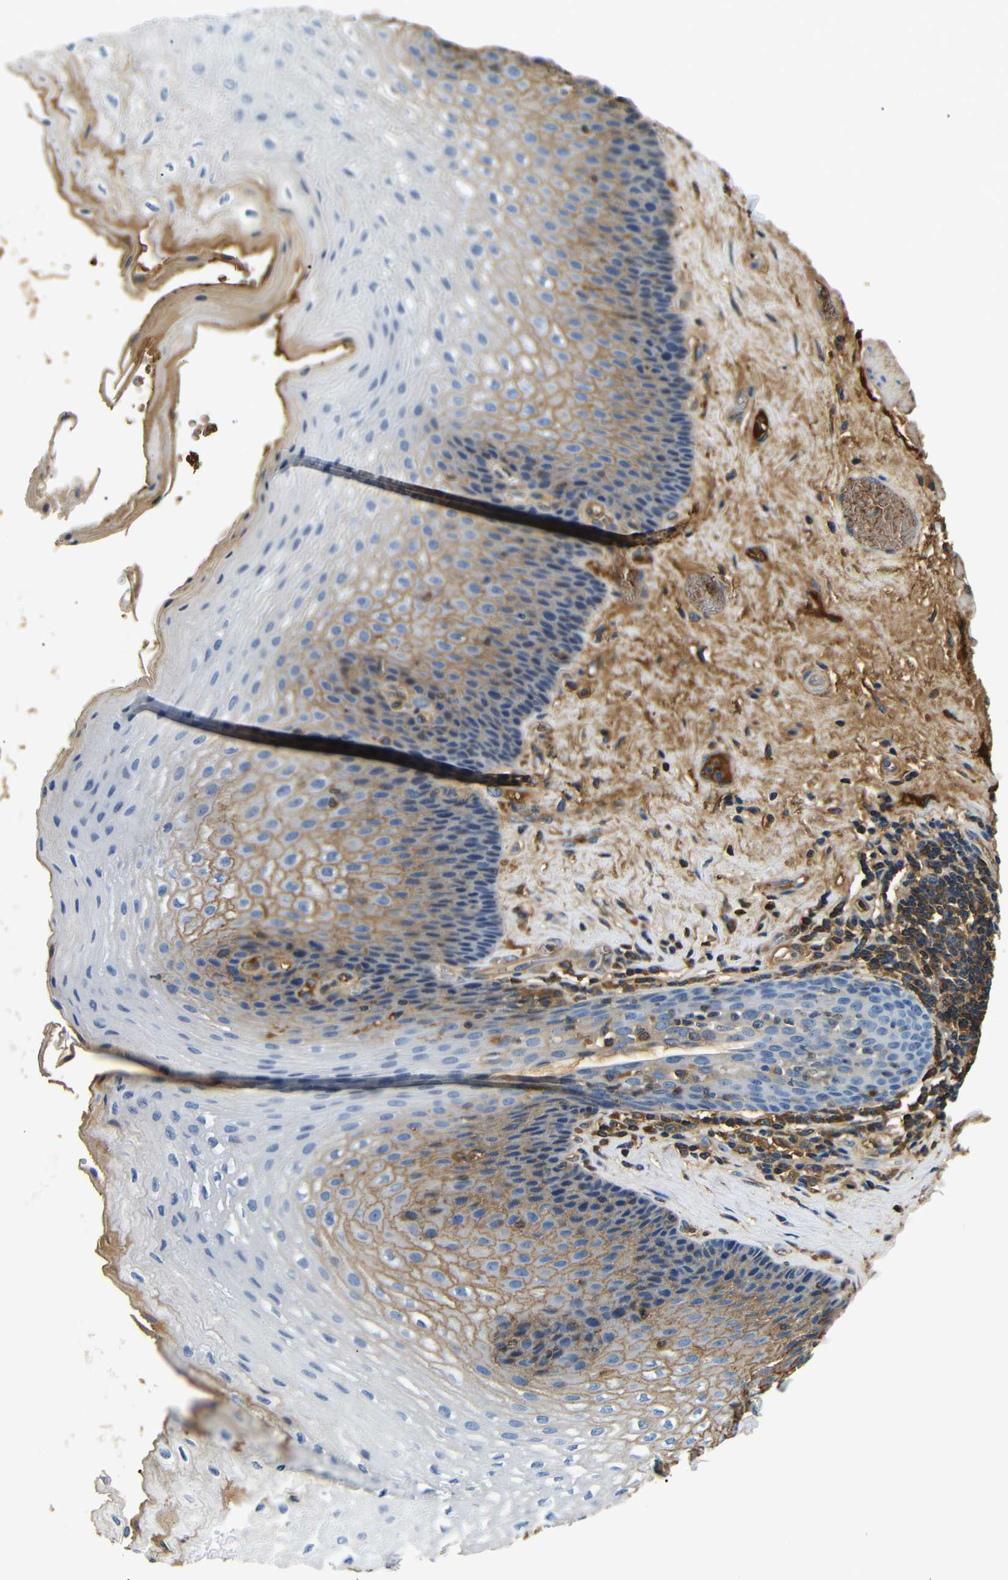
{"staining": {"intensity": "moderate", "quantity": "<25%", "location": "cytoplasmic/membranous"}, "tissue": "esophagus", "cell_type": "Squamous epithelial cells", "image_type": "normal", "snomed": [{"axis": "morphology", "description": "Normal tissue, NOS"}, {"axis": "topography", "description": "Esophagus"}], "caption": "Immunohistochemical staining of benign esophagus reveals moderate cytoplasmic/membranous protein staining in approximately <25% of squamous epithelial cells. (DAB (3,3'-diaminobenzidine) IHC, brown staining for protein, blue staining for nuclei).", "gene": "LHCGR", "patient": {"sex": "female", "age": 72}}